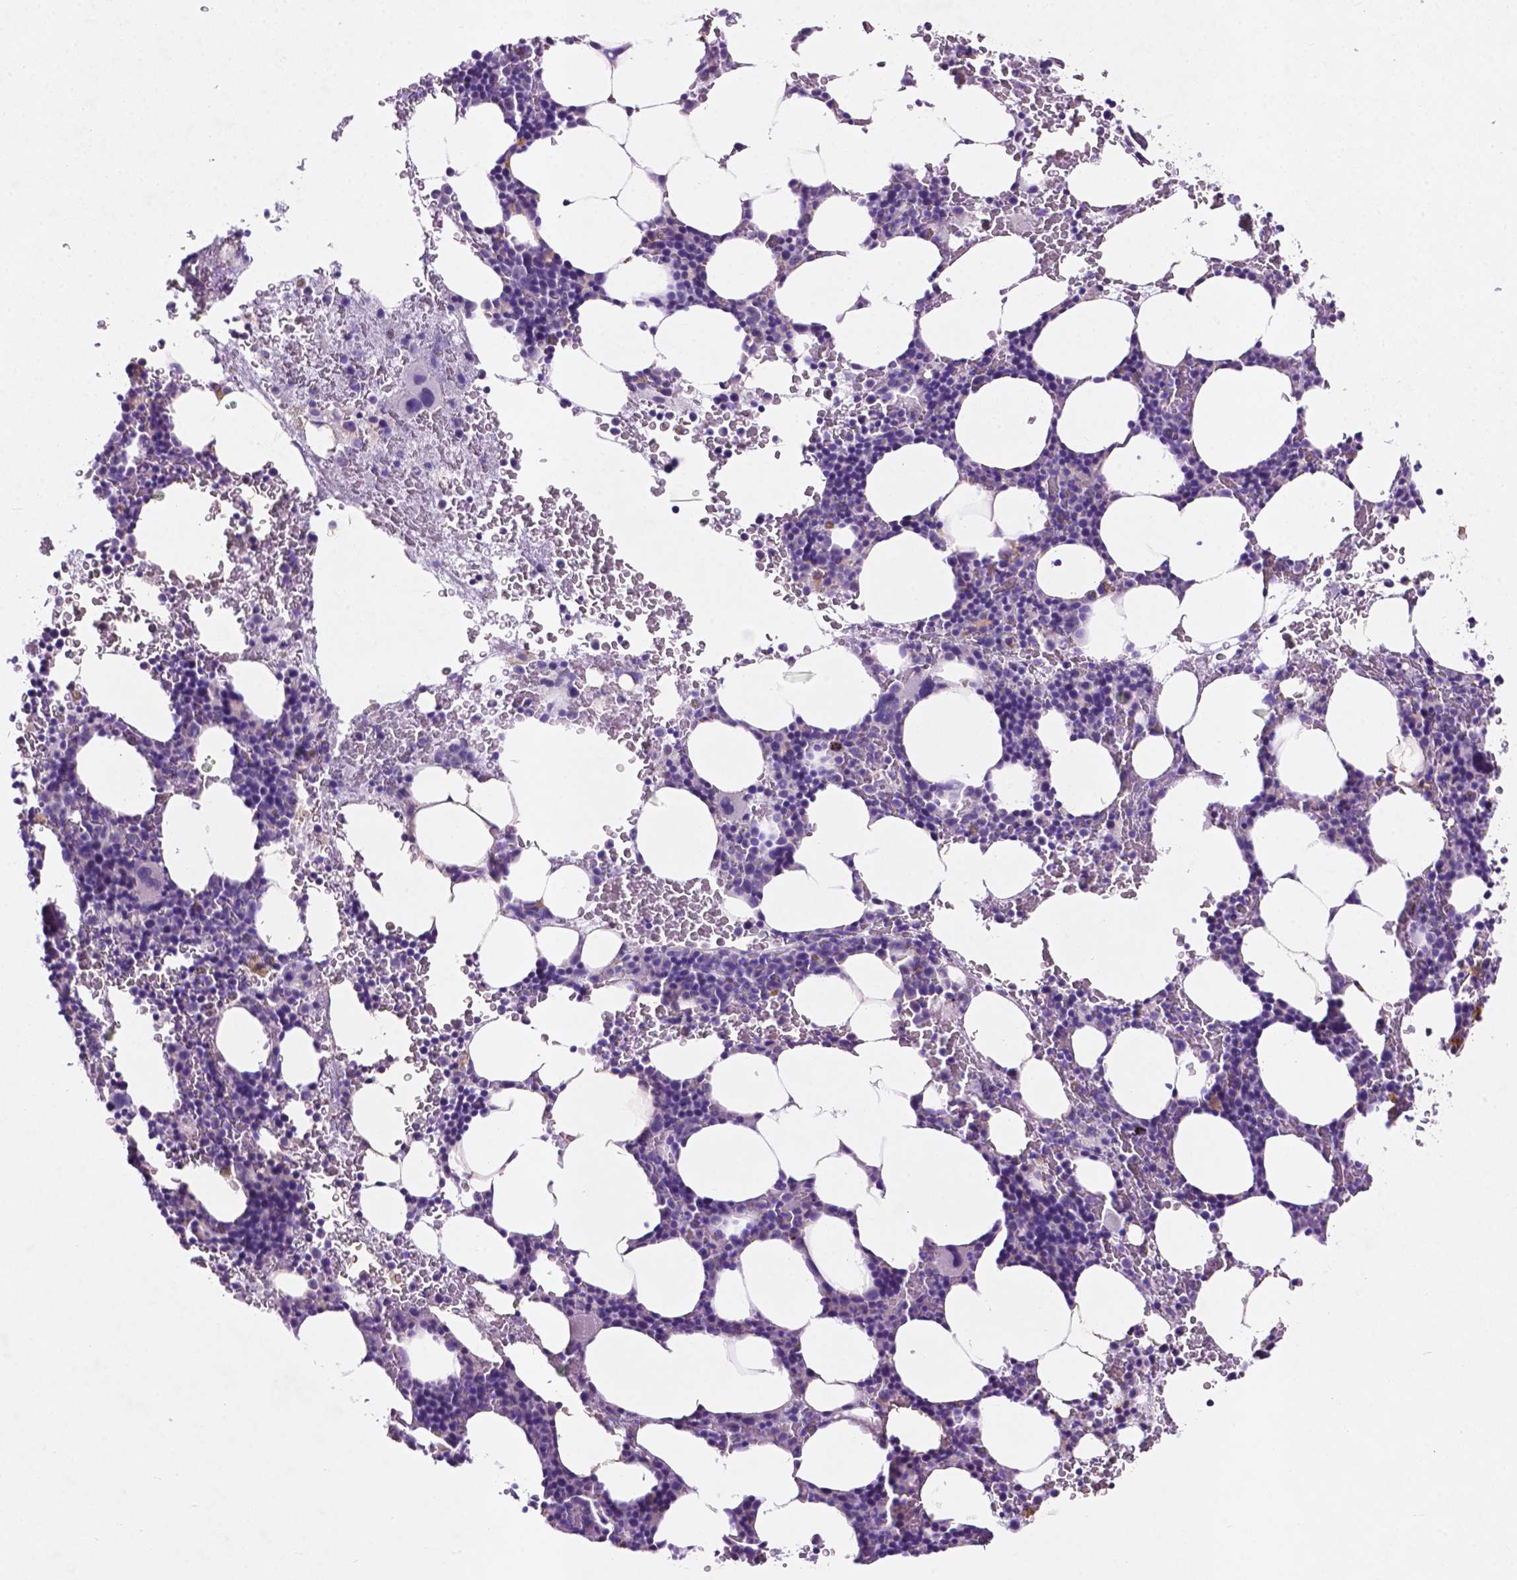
{"staining": {"intensity": "negative", "quantity": "none", "location": "none"}, "tissue": "bone marrow", "cell_type": "Hematopoietic cells", "image_type": "normal", "snomed": [{"axis": "morphology", "description": "Normal tissue, NOS"}, {"axis": "topography", "description": "Bone marrow"}], "caption": "Hematopoietic cells show no significant protein positivity in unremarkable bone marrow. (DAB immunohistochemistry visualized using brightfield microscopy, high magnification).", "gene": "ASPG", "patient": {"sex": "male", "age": 77}}